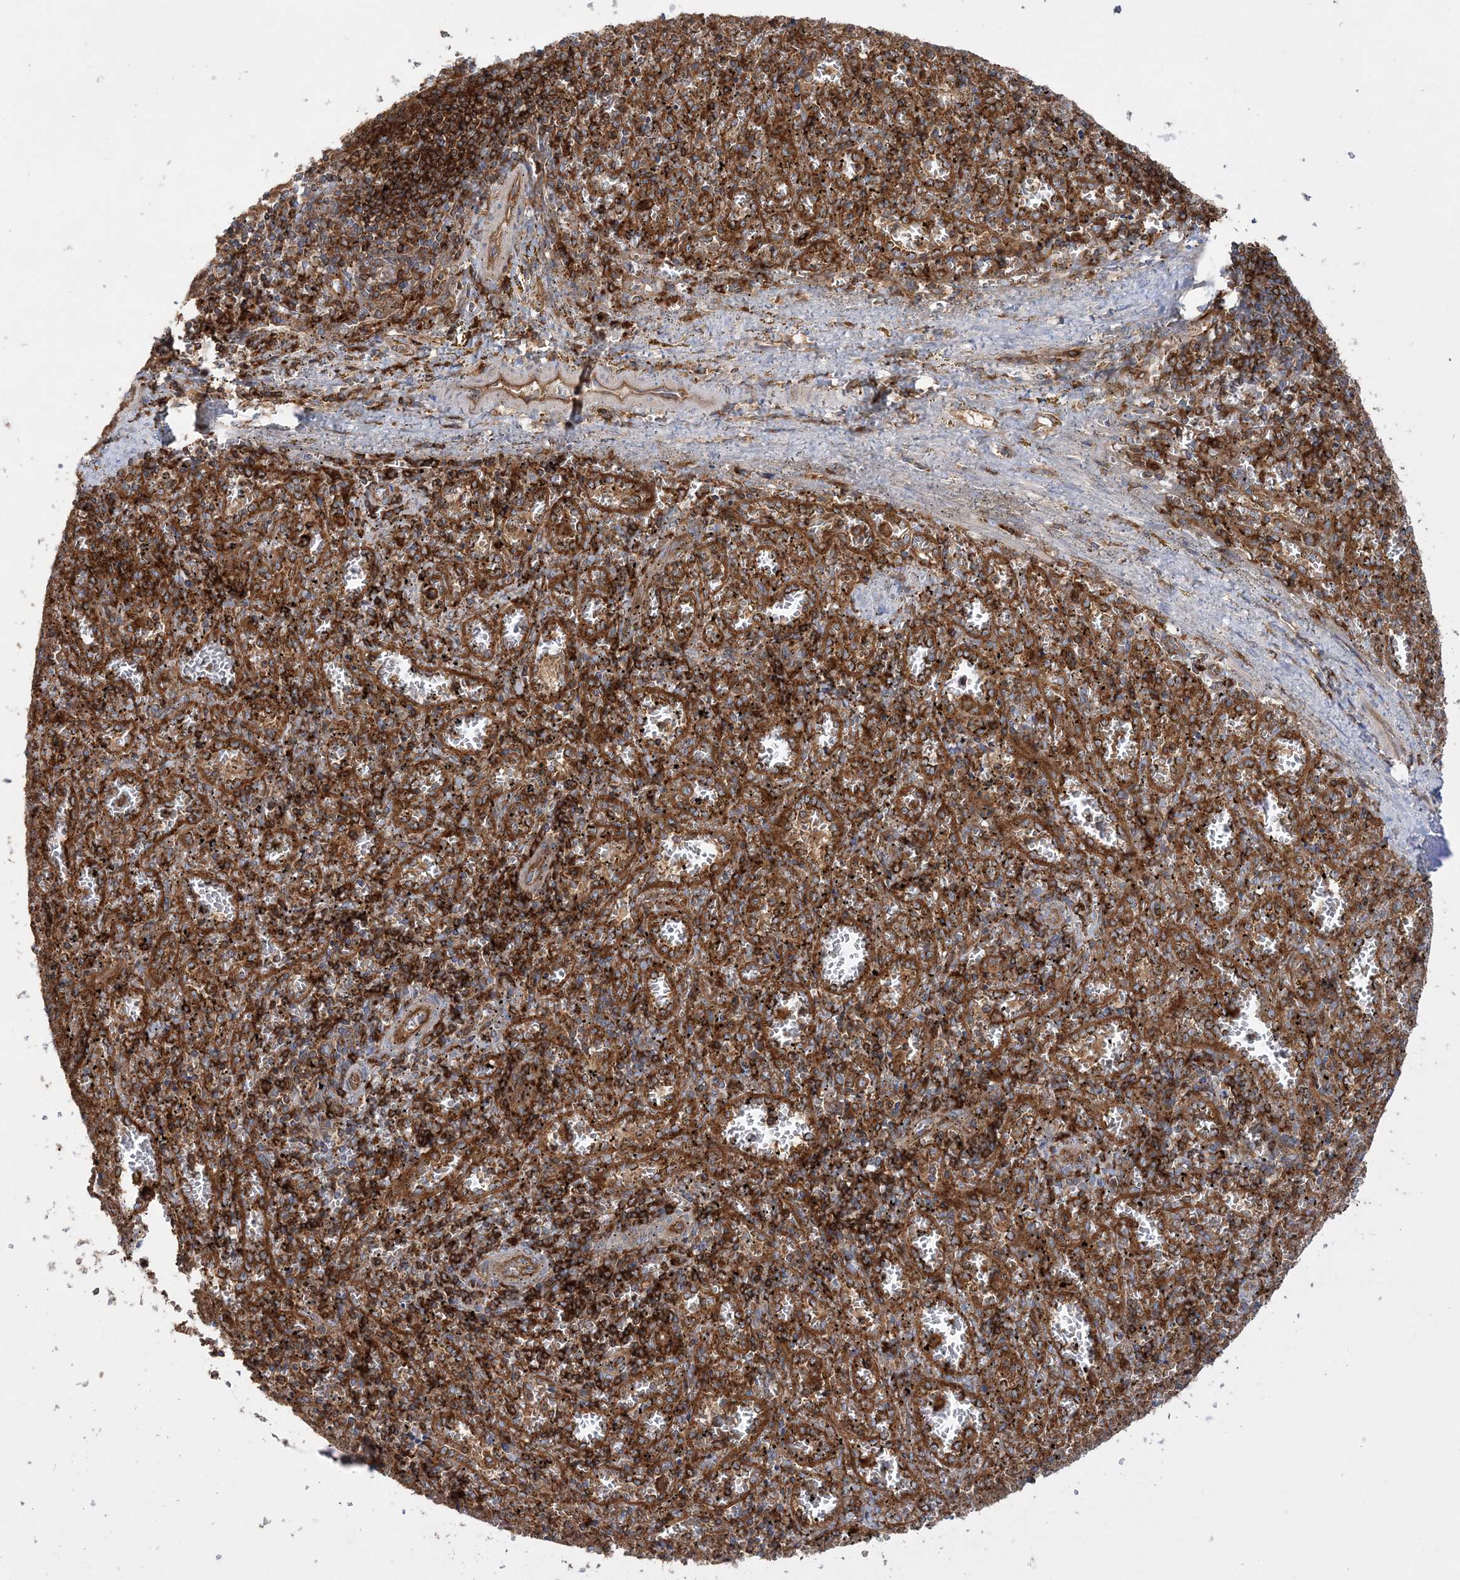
{"staining": {"intensity": "moderate", "quantity": "25%-75%", "location": "cytoplasmic/membranous"}, "tissue": "spleen", "cell_type": "Cells in red pulp", "image_type": "normal", "snomed": [{"axis": "morphology", "description": "Normal tissue, NOS"}, {"axis": "topography", "description": "Spleen"}], "caption": "Cells in red pulp exhibit moderate cytoplasmic/membranous staining in about 25%-75% of cells in normal spleen.", "gene": "TBC1D5", "patient": {"sex": "male", "age": 11}}